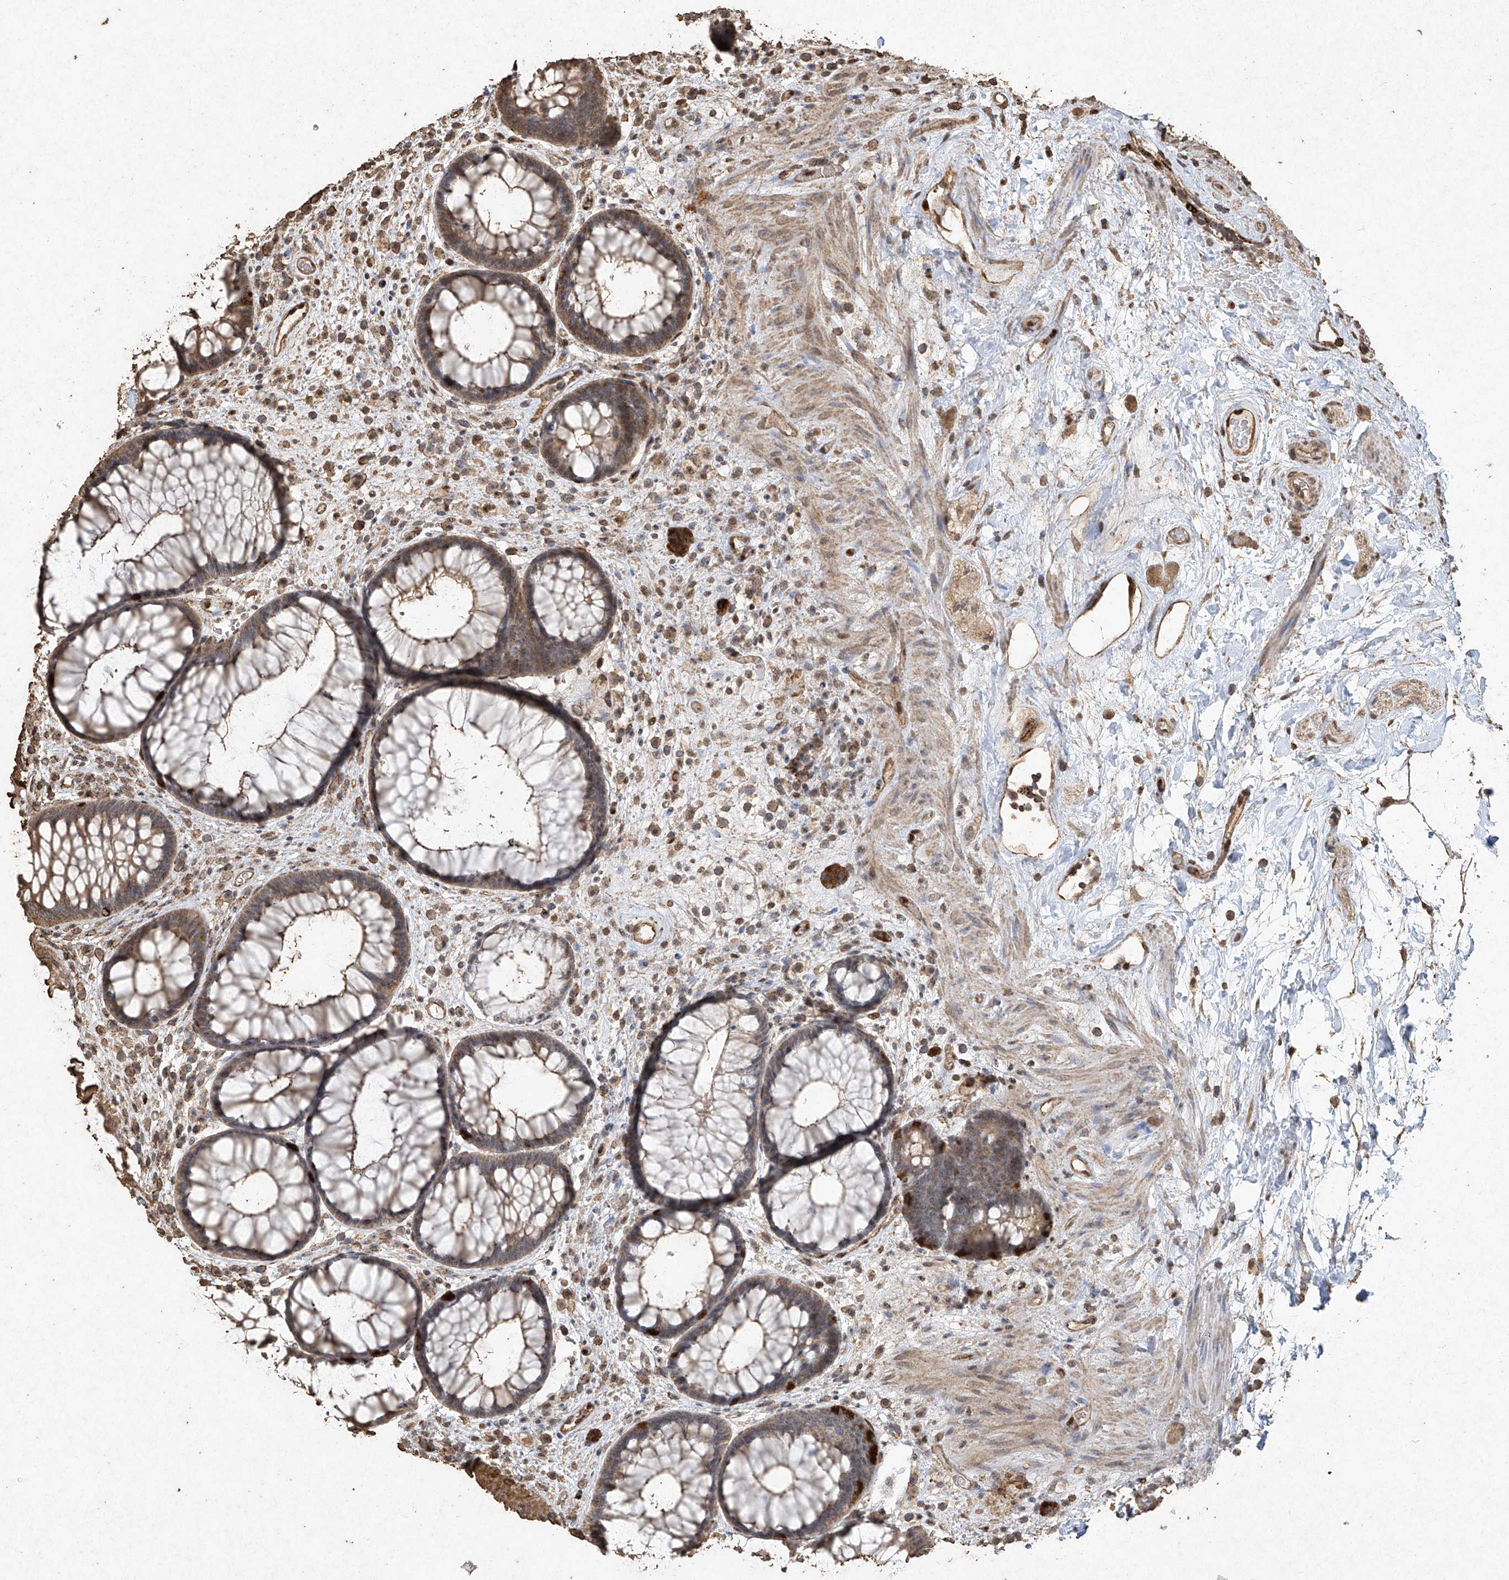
{"staining": {"intensity": "strong", "quantity": "<25%", "location": "cytoplasmic/membranous"}, "tissue": "rectum", "cell_type": "Glandular cells", "image_type": "normal", "snomed": [{"axis": "morphology", "description": "Normal tissue, NOS"}, {"axis": "topography", "description": "Rectum"}], "caption": "Protein staining of benign rectum displays strong cytoplasmic/membranous staining in approximately <25% of glandular cells.", "gene": "ERBB3", "patient": {"sex": "male", "age": 51}}